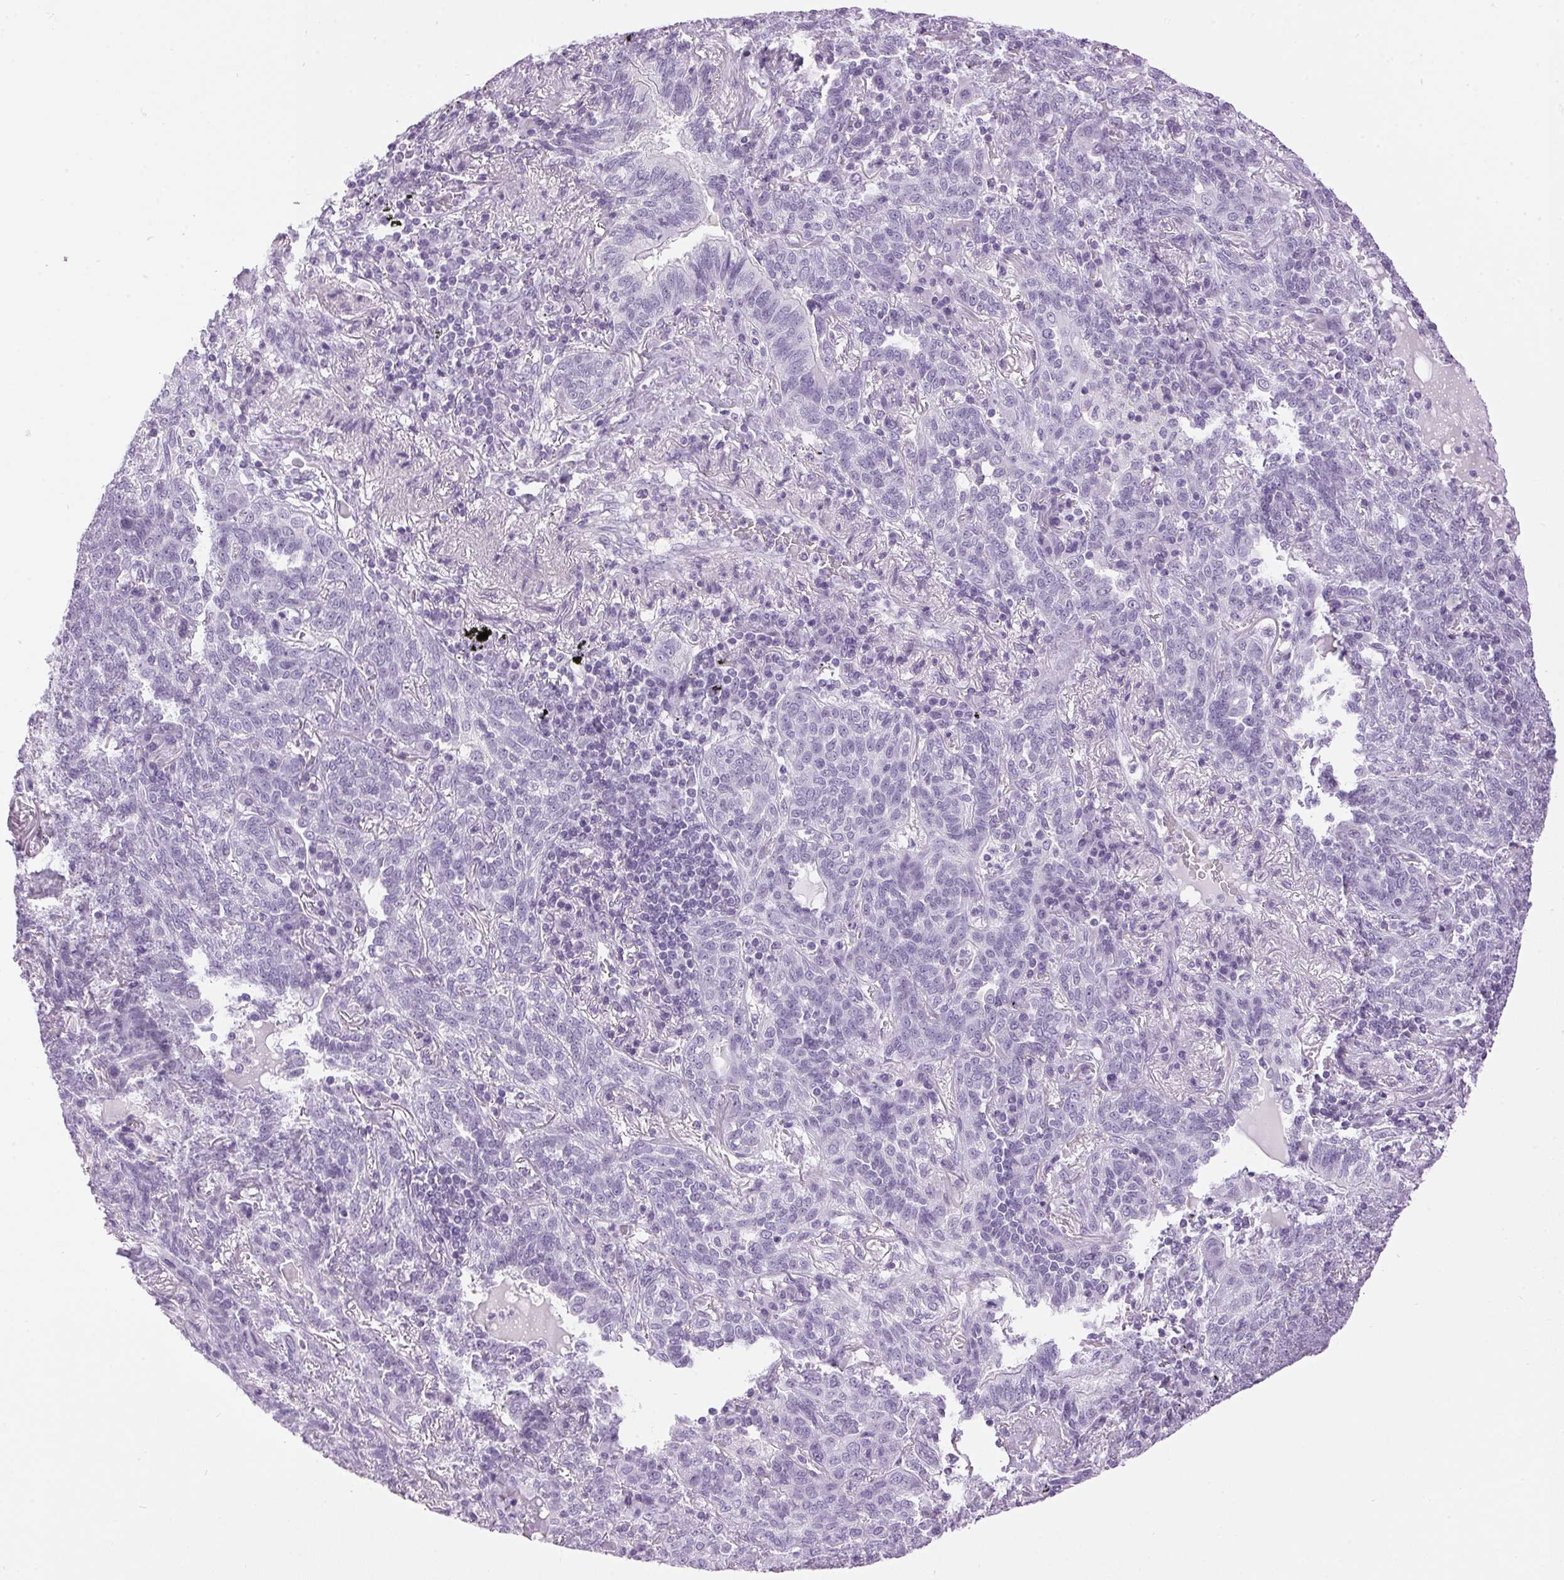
{"staining": {"intensity": "negative", "quantity": "none", "location": "none"}, "tissue": "lung cancer", "cell_type": "Tumor cells", "image_type": "cancer", "snomed": [{"axis": "morphology", "description": "Squamous cell carcinoma, NOS"}, {"axis": "topography", "description": "Lung"}], "caption": "High power microscopy photomicrograph of an immunohistochemistry (IHC) histopathology image of lung cancer (squamous cell carcinoma), revealing no significant staining in tumor cells.", "gene": "SP7", "patient": {"sex": "female", "age": 70}}